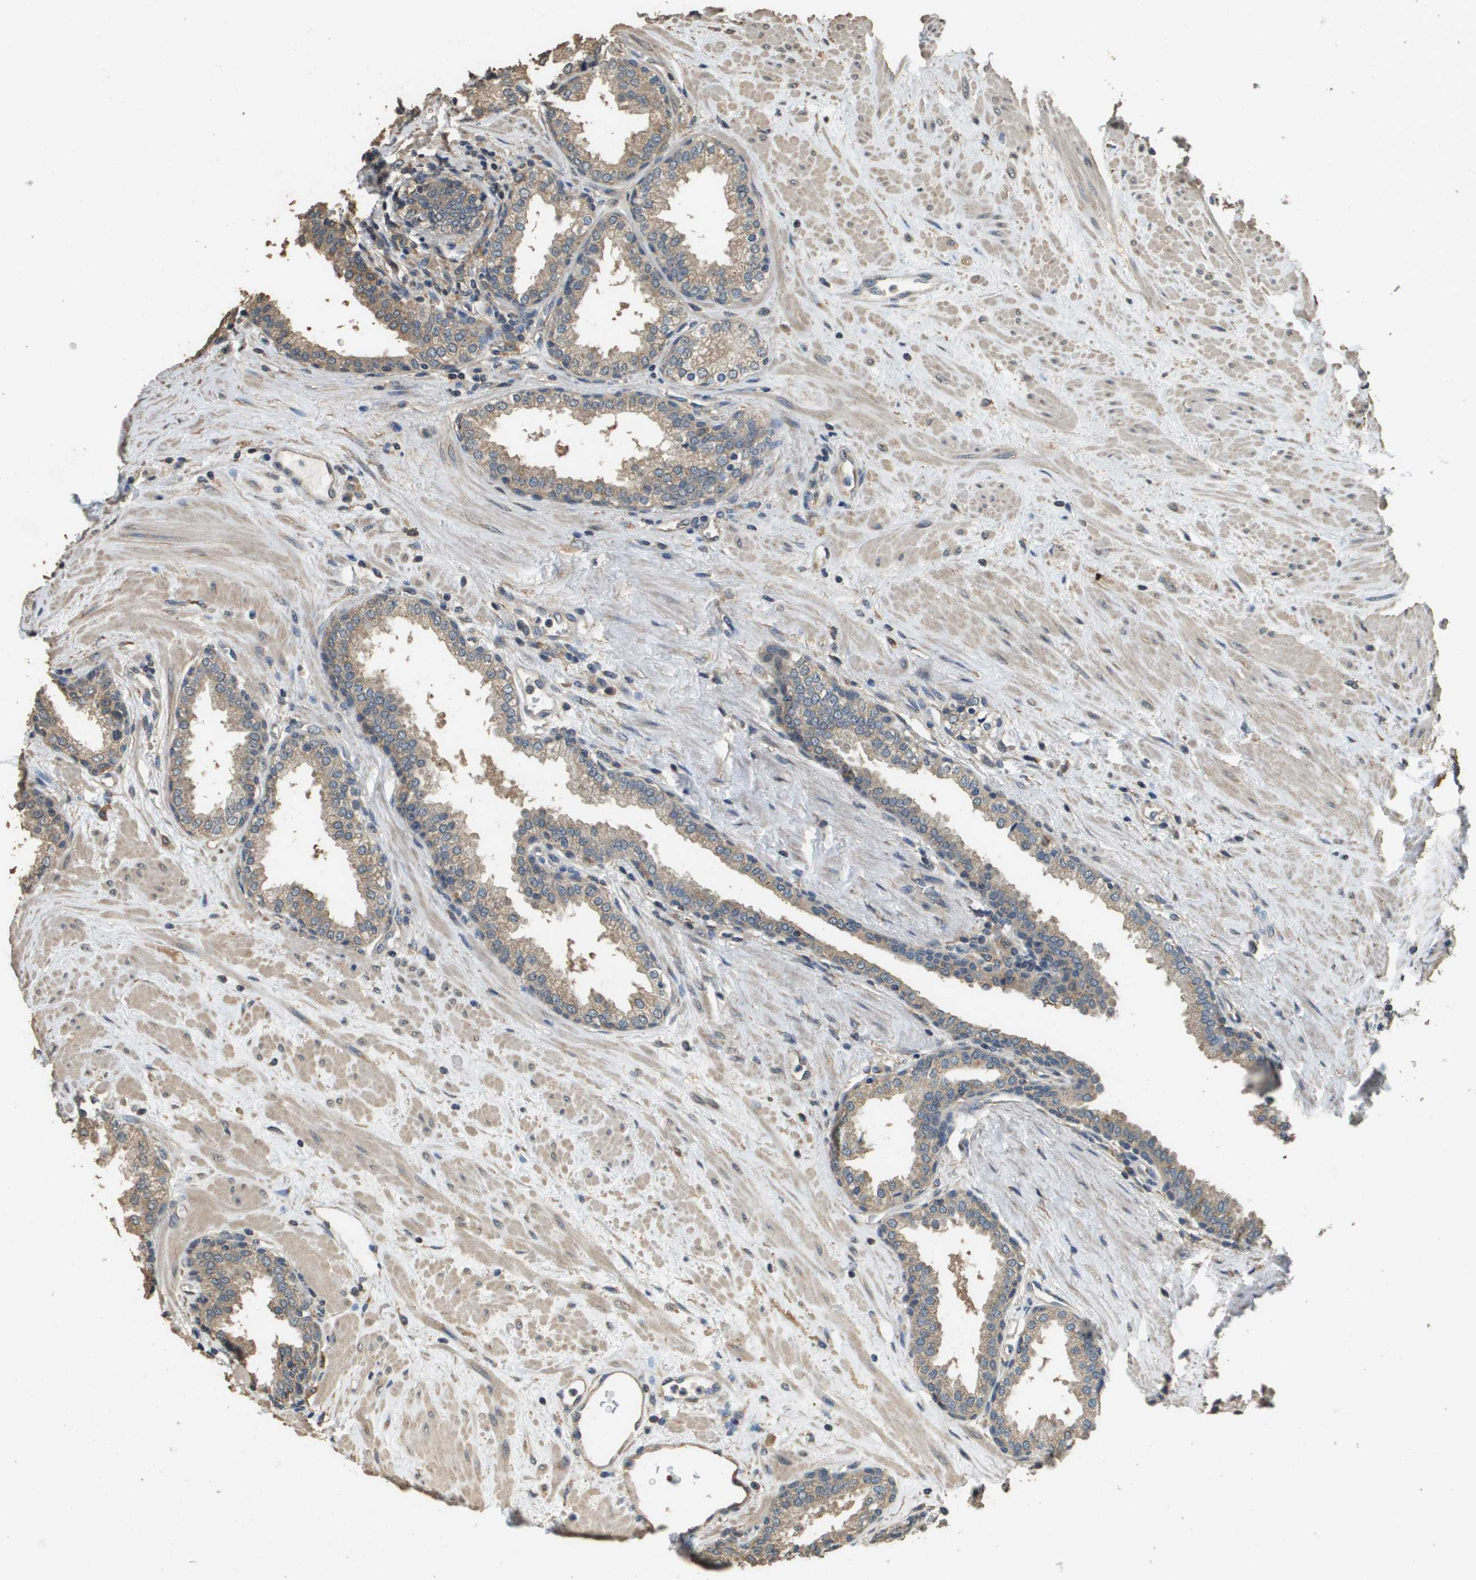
{"staining": {"intensity": "weak", "quantity": ">75%", "location": "cytoplasmic/membranous"}, "tissue": "prostate", "cell_type": "Glandular cells", "image_type": "normal", "snomed": [{"axis": "morphology", "description": "Normal tissue, NOS"}, {"axis": "topography", "description": "Prostate"}], "caption": "Immunohistochemistry (IHC) (DAB (3,3'-diaminobenzidine)) staining of normal human prostate reveals weak cytoplasmic/membranous protein positivity in about >75% of glandular cells. The protein of interest is stained brown, and the nuclei are stained in blue (DAB IHC with brightfield microscopy, high magnification).", "gene": "RAB6B", "patient": {"sex": "male", "age": 51}}